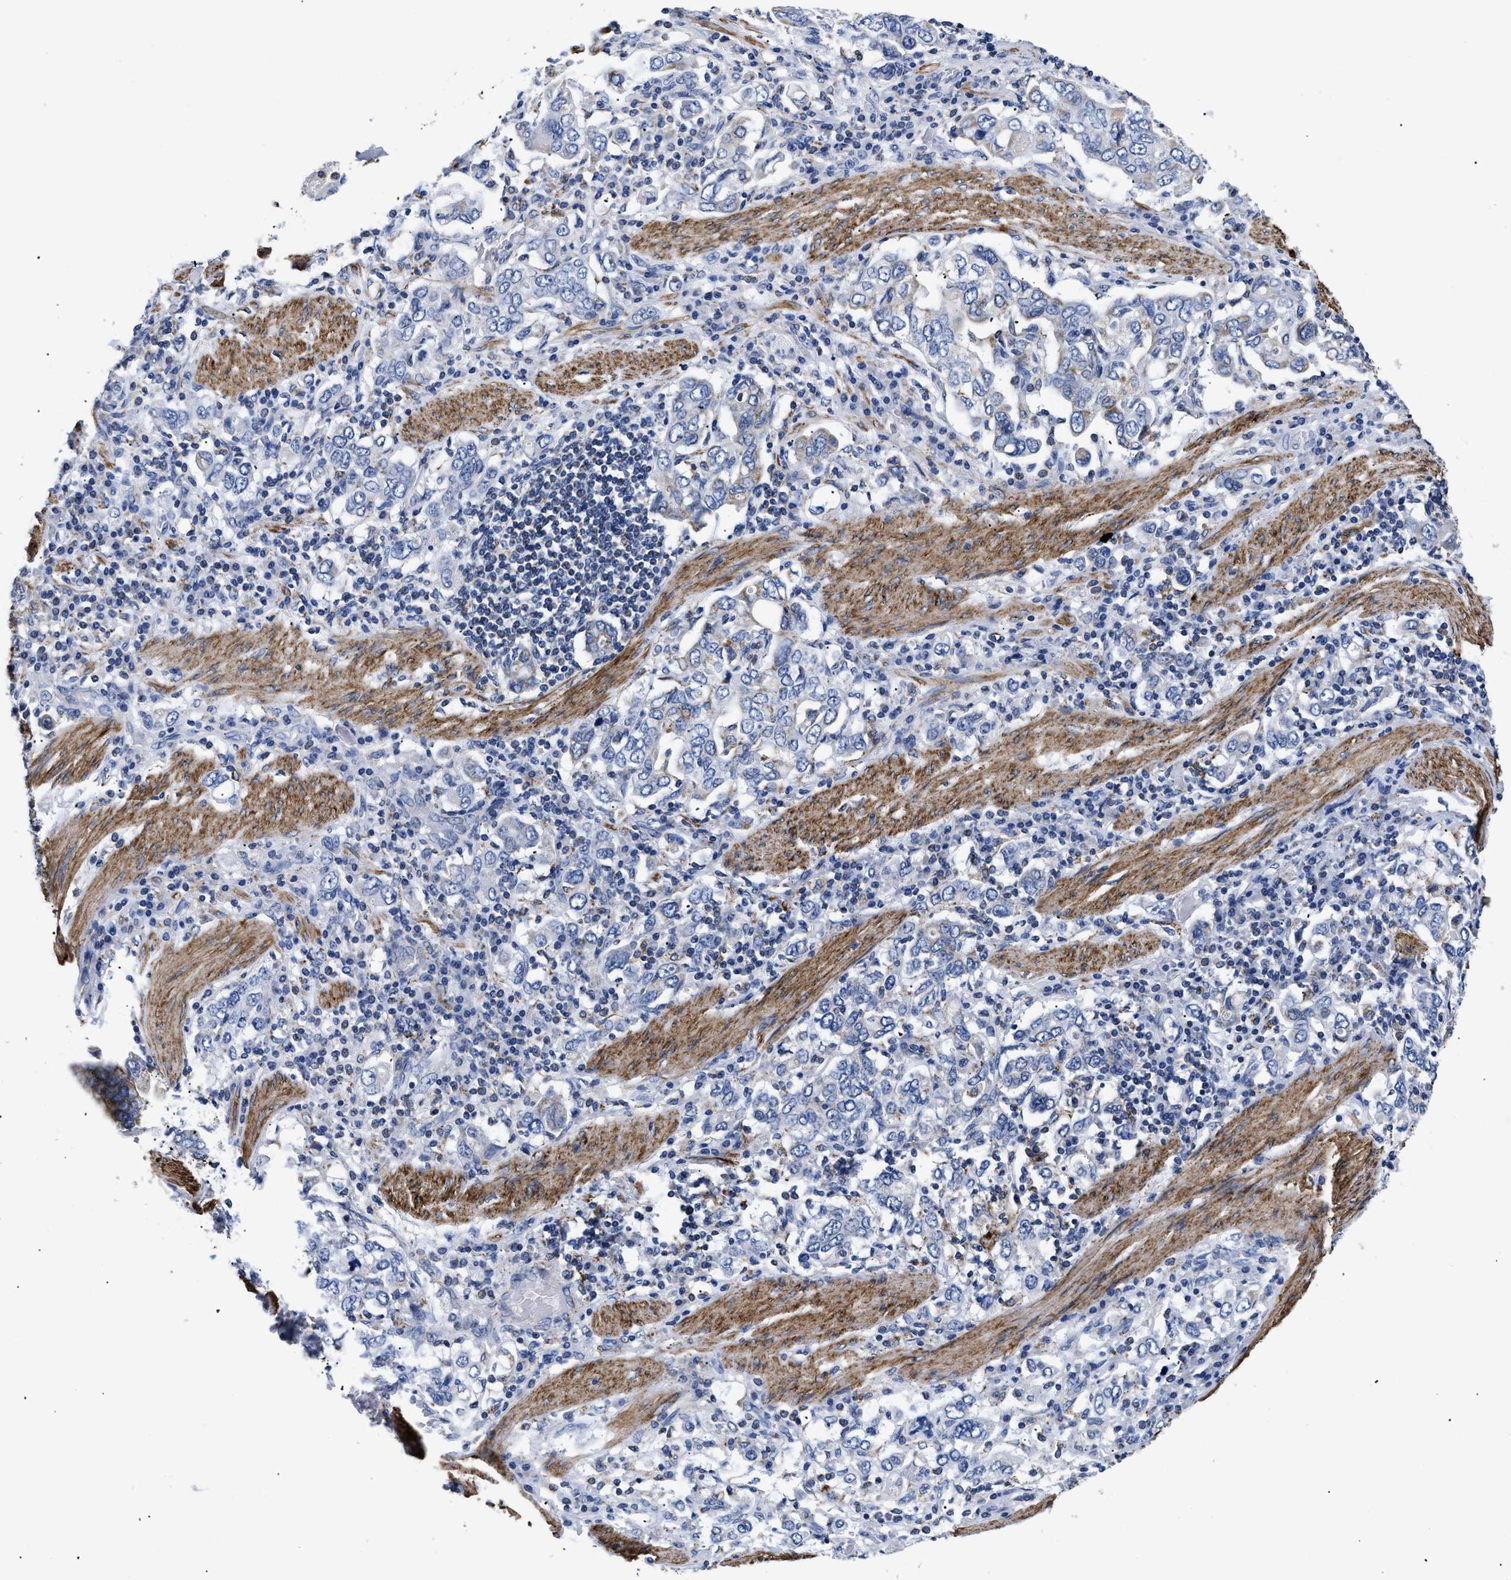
{"staining": {"intensity": "negative", "quantity": "none", "location": "none"}, "tissue": "stomach cancer", "cell_type": "Tumor cells", "image_type": "cancer", "snomed": [{"axis": "morphology", "description": "Adenocarcinoma, NOS"}, {"axis": "topography", "description": "Stomach, upper"}], "caption": "DAB (3,3'-diaminobenzidine) immunohistochemical staining of stomach cancer exhibits no significant expression in tumor cells.", "gene": "GPR149", "patient": {"sex": "male", "age": 62}}